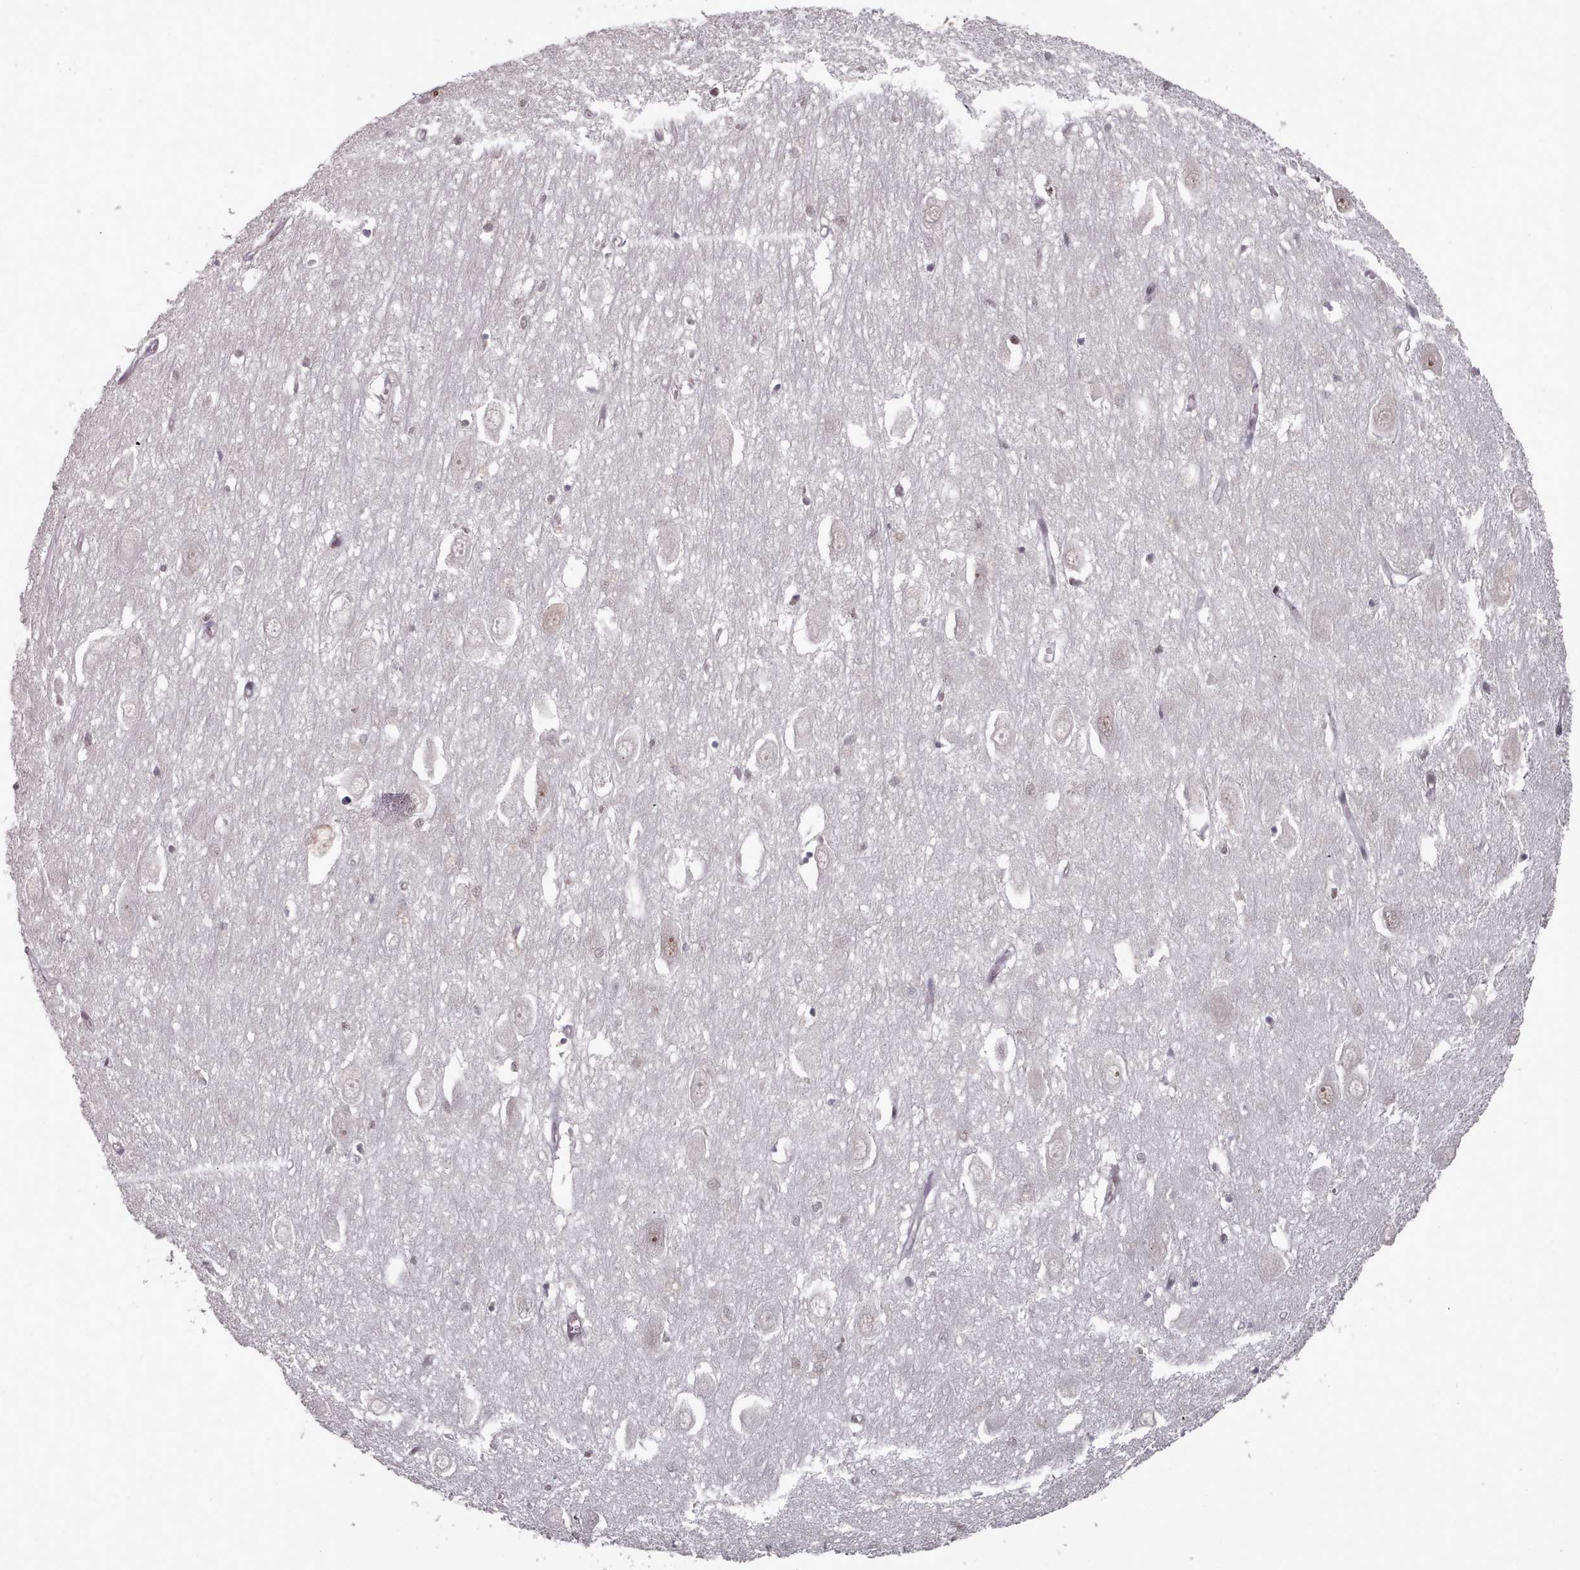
{"staining": {"intensity": "negative", "quantity": "none", "location": "none"}, "tissue": "hippocampus", "cell_type": "Glial cells", "image_type": "normal", "snomed": [{"axis": "morphology", "description": "Normal tissue, NOS"}, {"axis": "topography", "description": "Hippocampus"}], "caption": "High magnification brightfield microscopy of unremarkable hippocampus stained with DAB (brown) and counterstained with hematoxylin (blue): glial cells show no significant positivity. Brightfield microscopy of immunohistochemistry (IHC) stained with DAB (3,3'-diaminobenzidine) (brown) and hematoxylin (blue), captured at high magnification.", "gene": "HYAL3", "patient": {"sex": "female", "age": 64}}